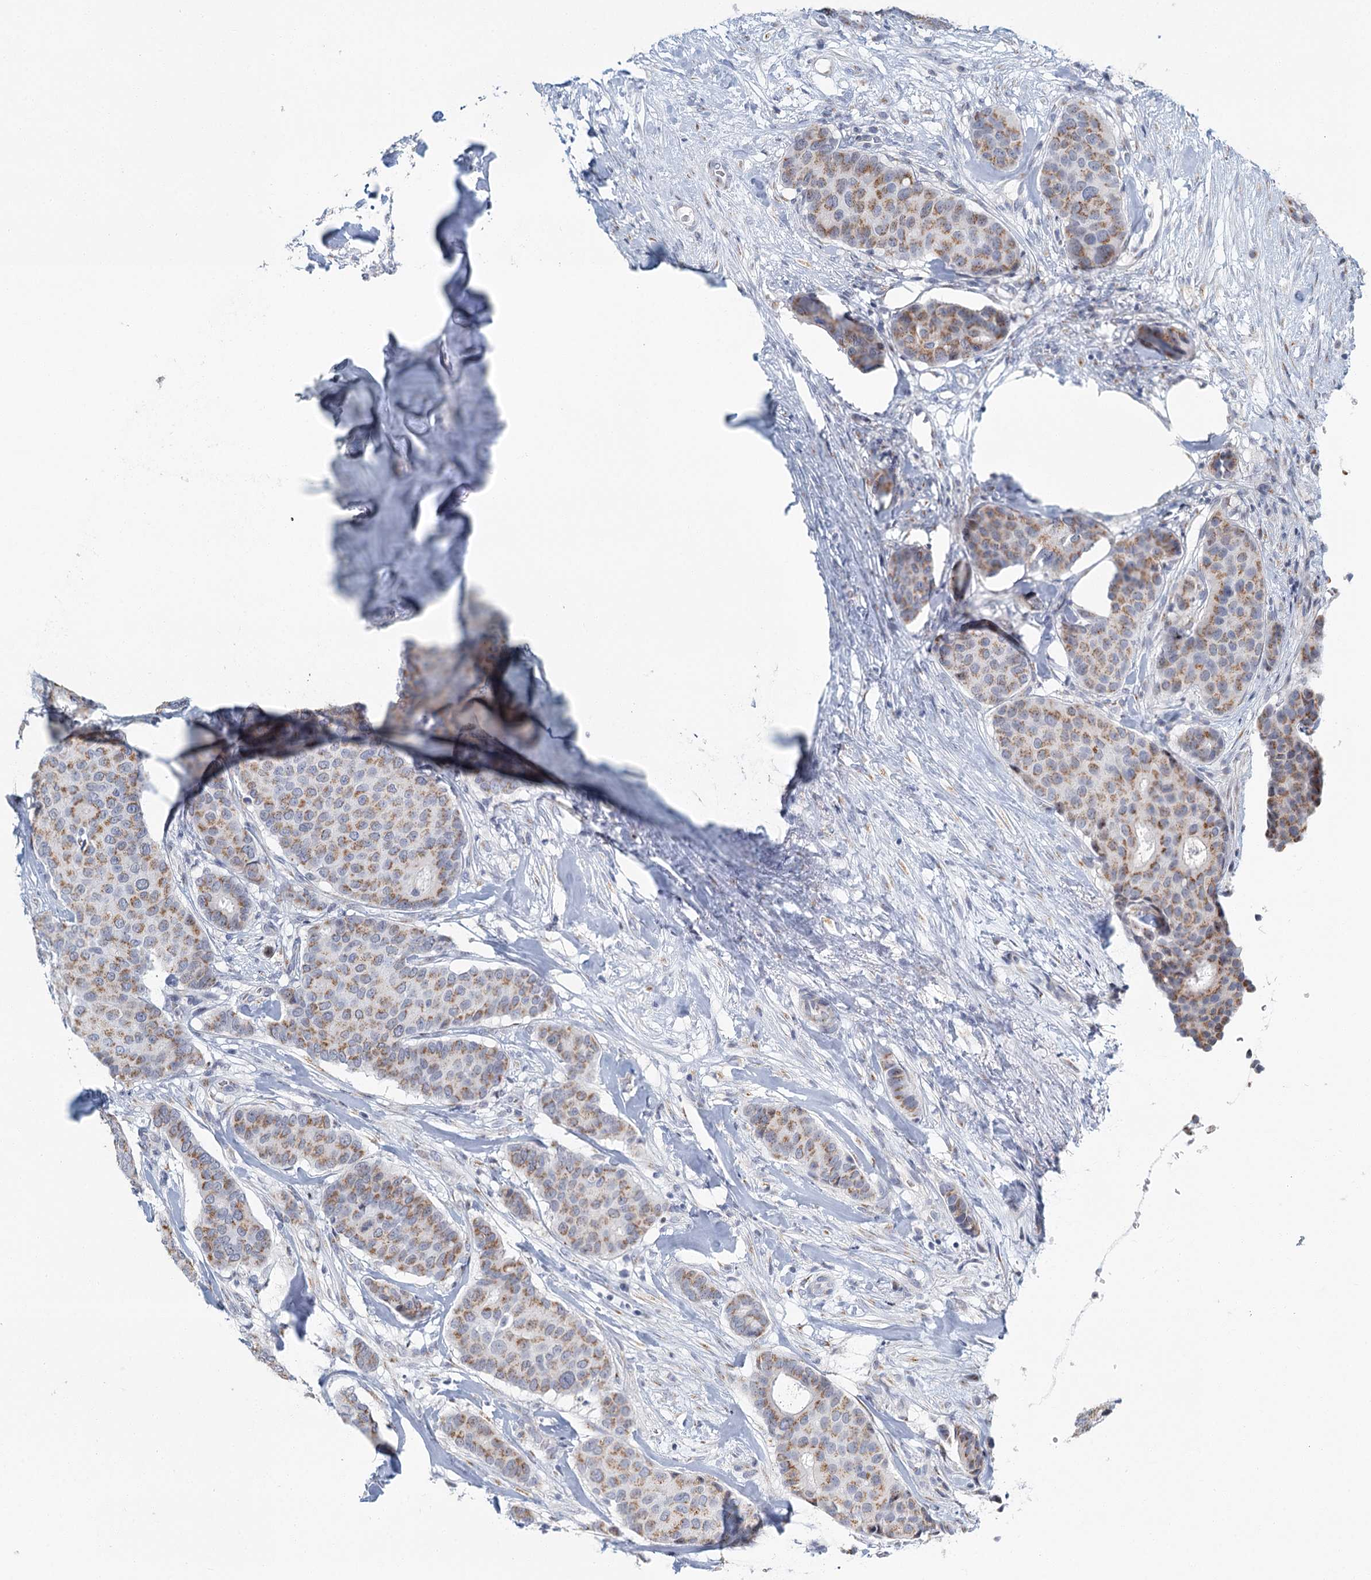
{"staining": {"intensity": "moderate", "quantity": ">75%", "location": "cytoplasmic/membranous"}, "tissue": "breast cancer", "cell_type": "Tumor cells", "image_type": "cancer", "snomed": [{"axis": "morphology", "description": "Duct carcinoma"}, {"axis": "topography", "description": "Breast"}], "caption": "Breast cancer was stained to show a protein in brown. There is medium levels of moderate cytoplasmic/membranous positivity in approximately >75% of tumor cells.", "gene": "ZNF527", "patient": {"sex": "female", "age": 75}}